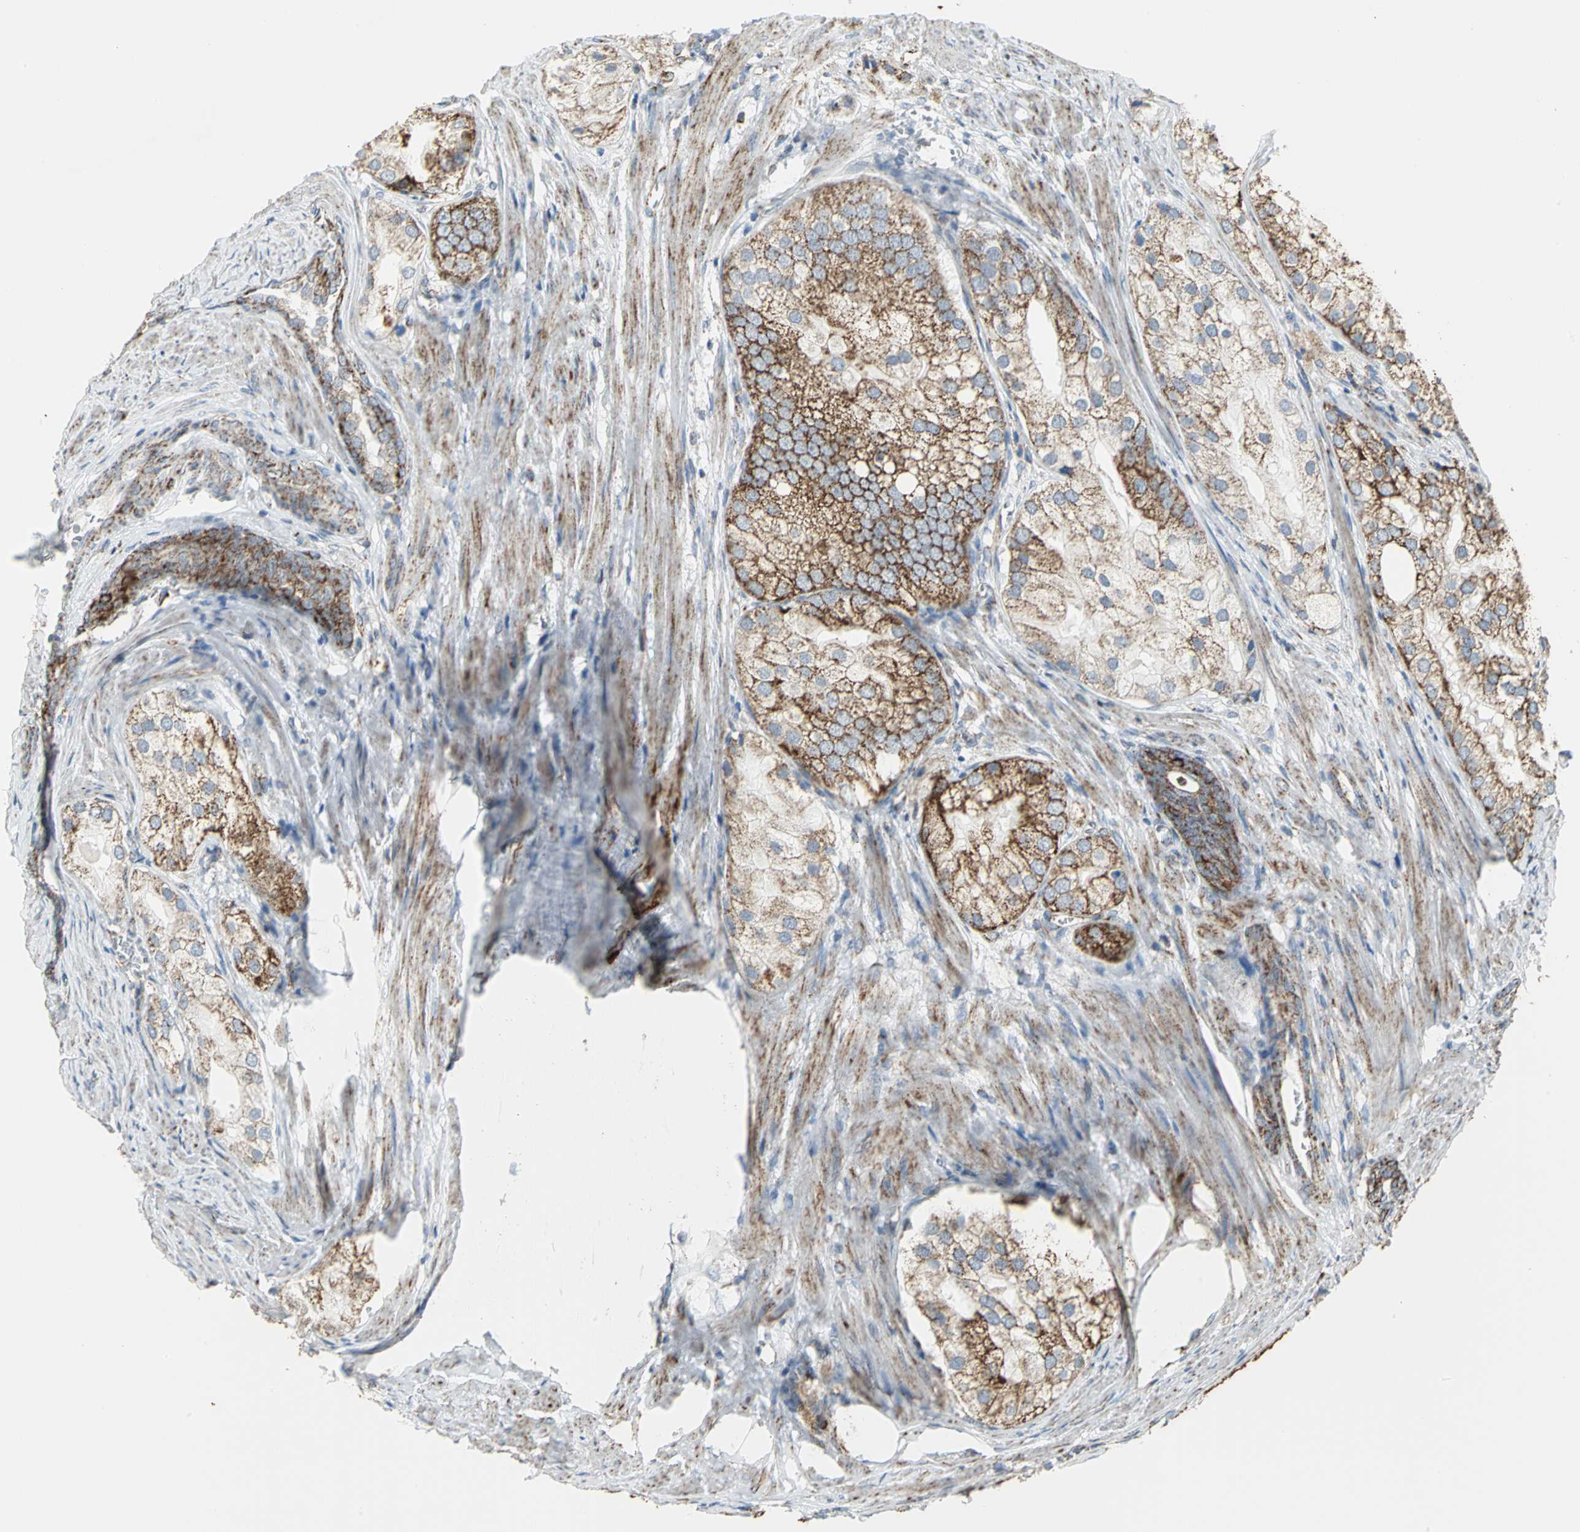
{"staining": {"intensity": "moderate", "quantity": ">75%", "location": "cytoplasmic/membranous"}, "tissue": "prostate cancer", "cell_type": "Tumor cells", "image_type": "cancer", "snomed": [{"axis": "morphology", "description": "Adenocarcinoma, Low grade"}, {"axis": "topography", "description": "Prostate"}], "caption": "This is a photomicrograph of IHC staining of low-grade adenocarcinoma (prostate), which shows moderate positivity in the cytoplasmic/membranous of tumor cells.", "gene": "NTRK1", "patient": {"sex": "male", "age": 69}}